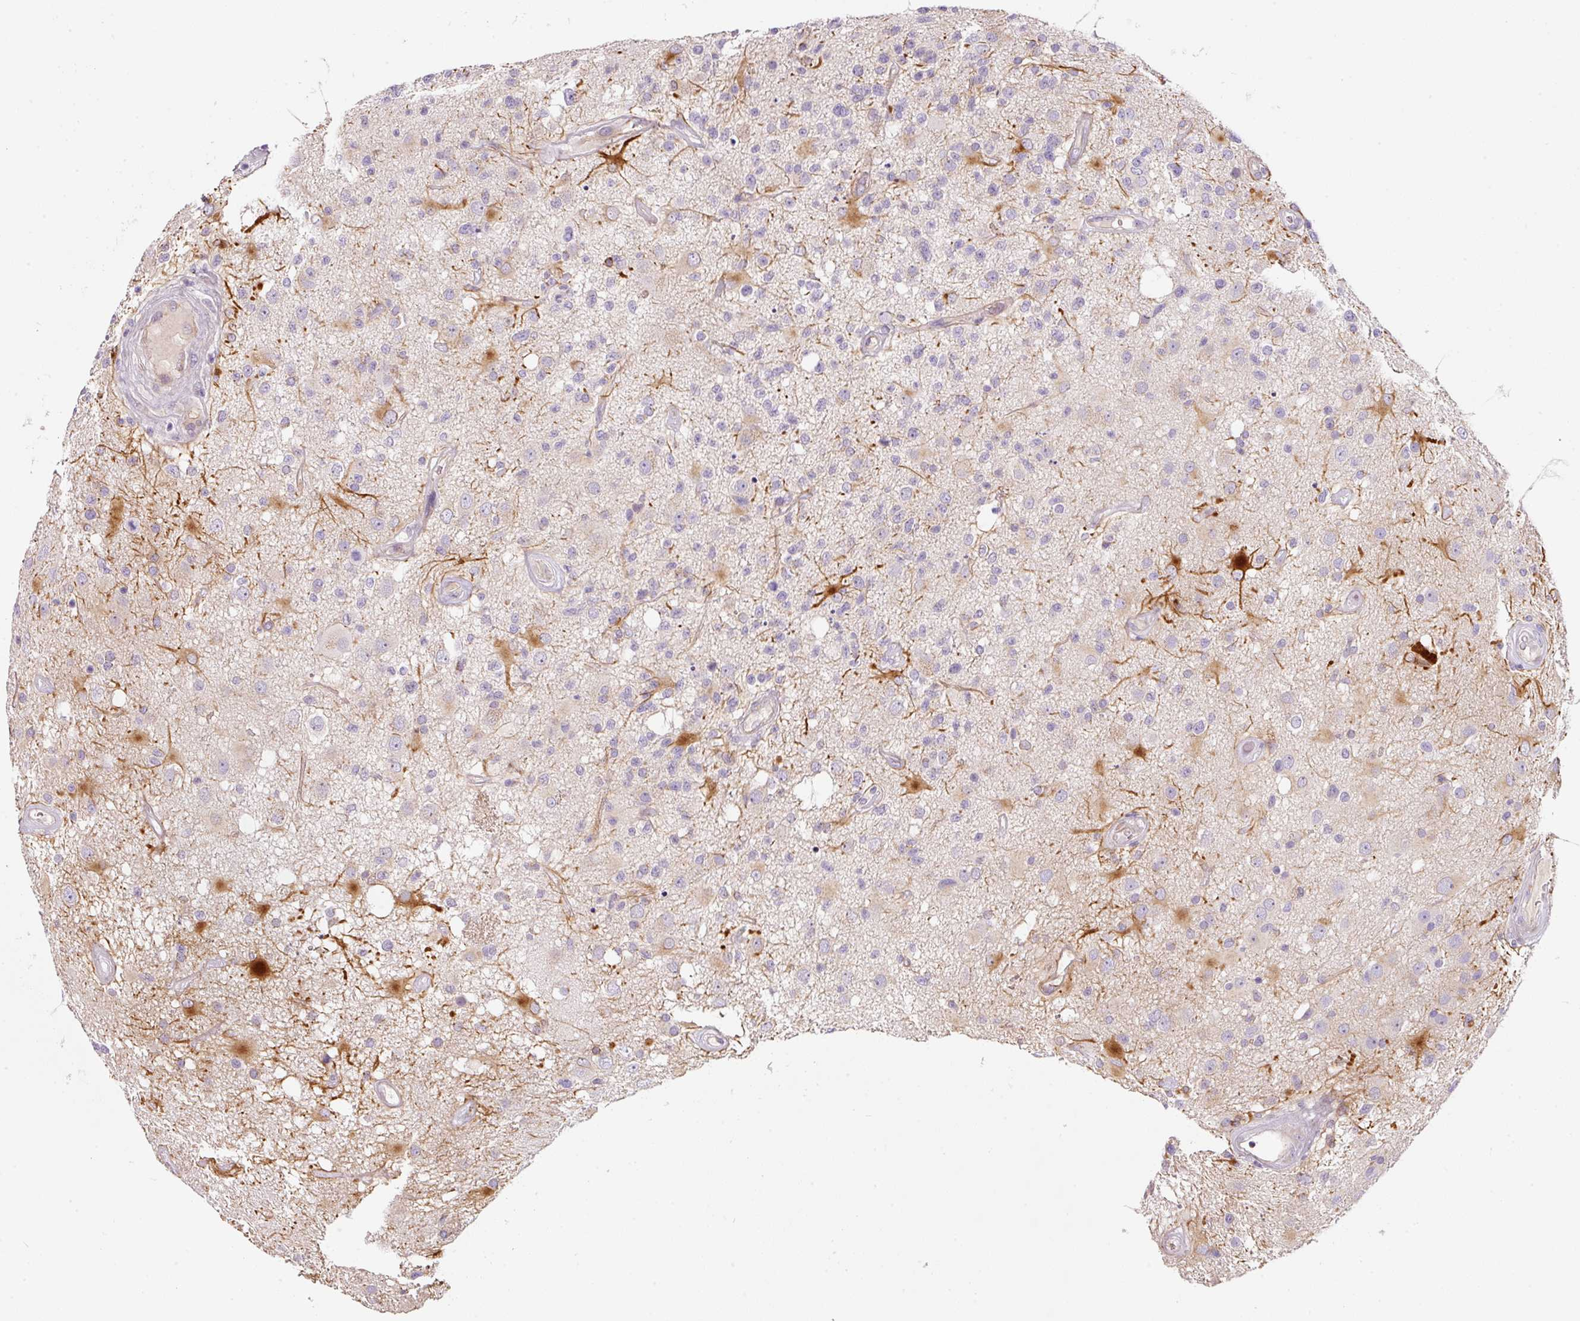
{"staining": {"intensity": "negative", "quantity": "none", "location": "none"}, "tissue": "glioma", "cell_type": "Tumor cells", "image_type": "cancer", "snomed": [{"axis": "morphology", "description": "Glioma, malignant, High grade"}, {"axis": "morphology", "description": "Glioblastoma, NOS"}, {"axis": "topography", "description": "Brain"}], "caption": "High power microscopy histopathology image of an immunohistochemistry (IHC) image of malignant glioma (high-grade), revealing no significant positivity in tumor cells. (Stains: DAB immunohistochemistry (IHC) with hematoxylin counter stain, Microscopy: brightfield microscopy at high magnification).", "gene": "NBPF11", "patient": {"sex": "male", "age": 60}}